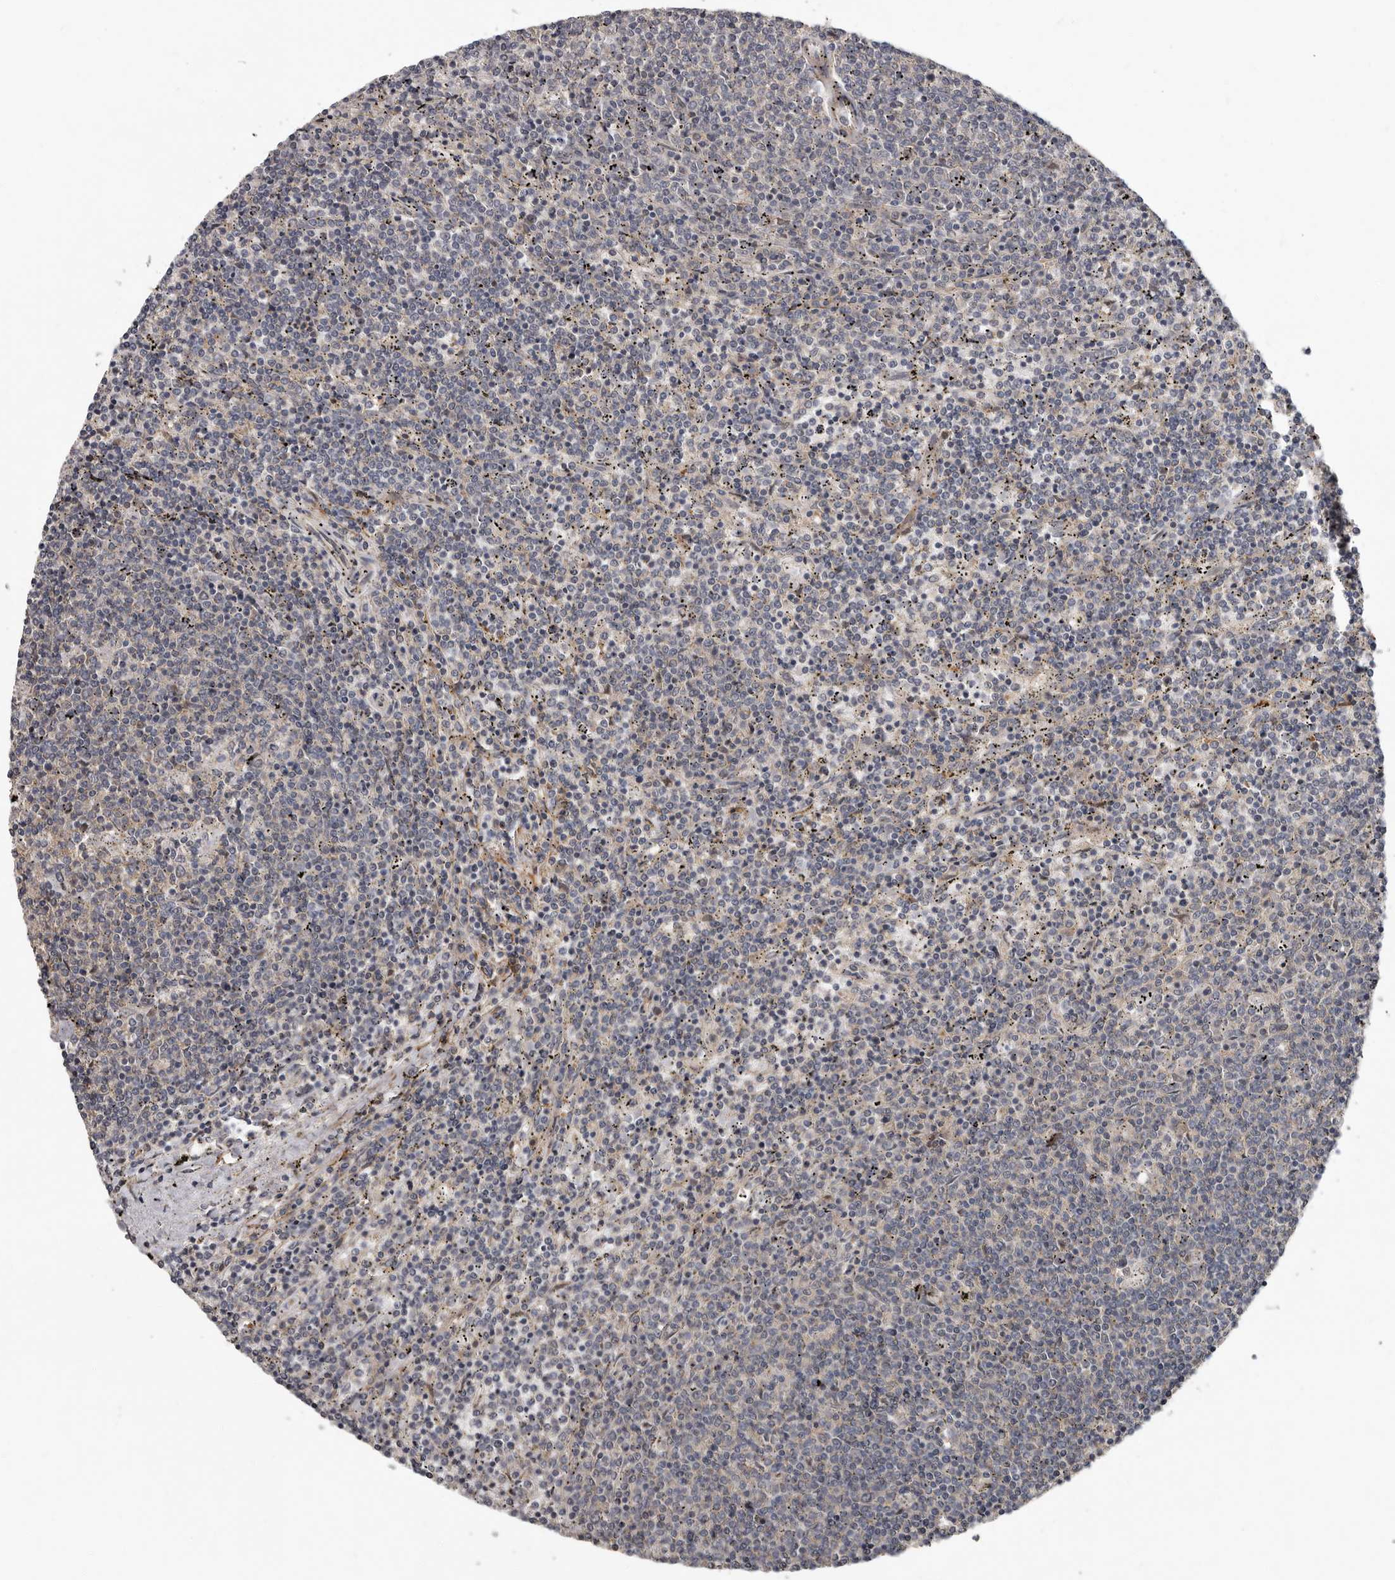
{"staining": {"intensity": "negative", "quantity": "none", "location": "none"}, "tissue": "lymphoma", "cell_type": "Tumor cells", "image_type": "cancer", "snomed": [{"axis": "morphology", "description": "Malignant lymphoma, non-Hodgkin's type, Low grade"}, {"axis": "topography", "description": "Spleen"}], "caption": "There is no significant staining in tumor cells of lymphoma.", "gene": "FGFR4", "patient": {"sex": "female", "age": 50}}